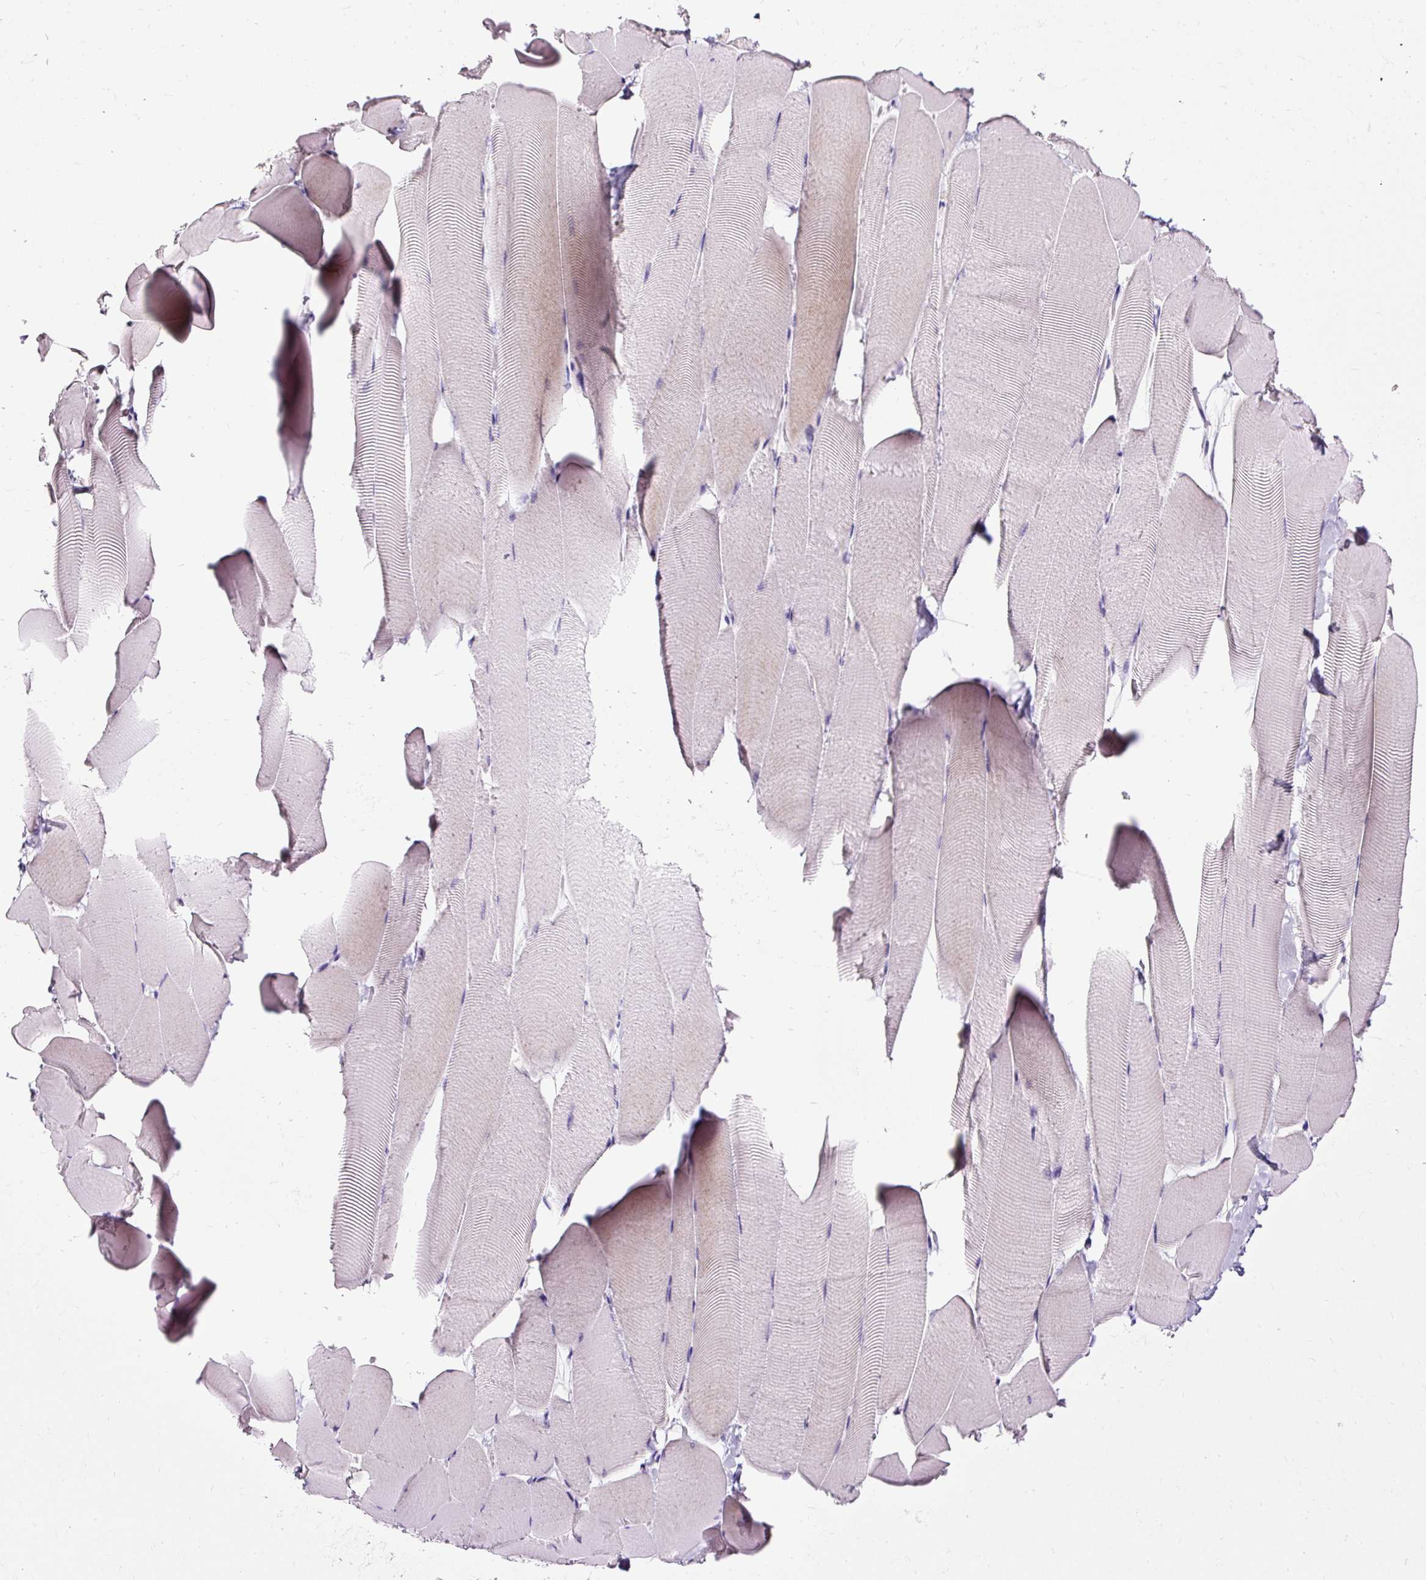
{"staining": {"intensity": "negative", "quantity": "none", "location": "none"}, "tissue": "skeletal muscle", "cell_type": "Myocytes", "image_type": "normal", "snomed": [{"axis": "morphology", "description": "Normal tissue, NOS"}, {"axis": "topography", "description": "Skeletal muscle"}], "caption": "Photomicrograph shows no protein expression in myocytes of unremarkable skeletal muscle.", "gene": "SLC7A8", "patient": {"sex": "male", "age": 25}}